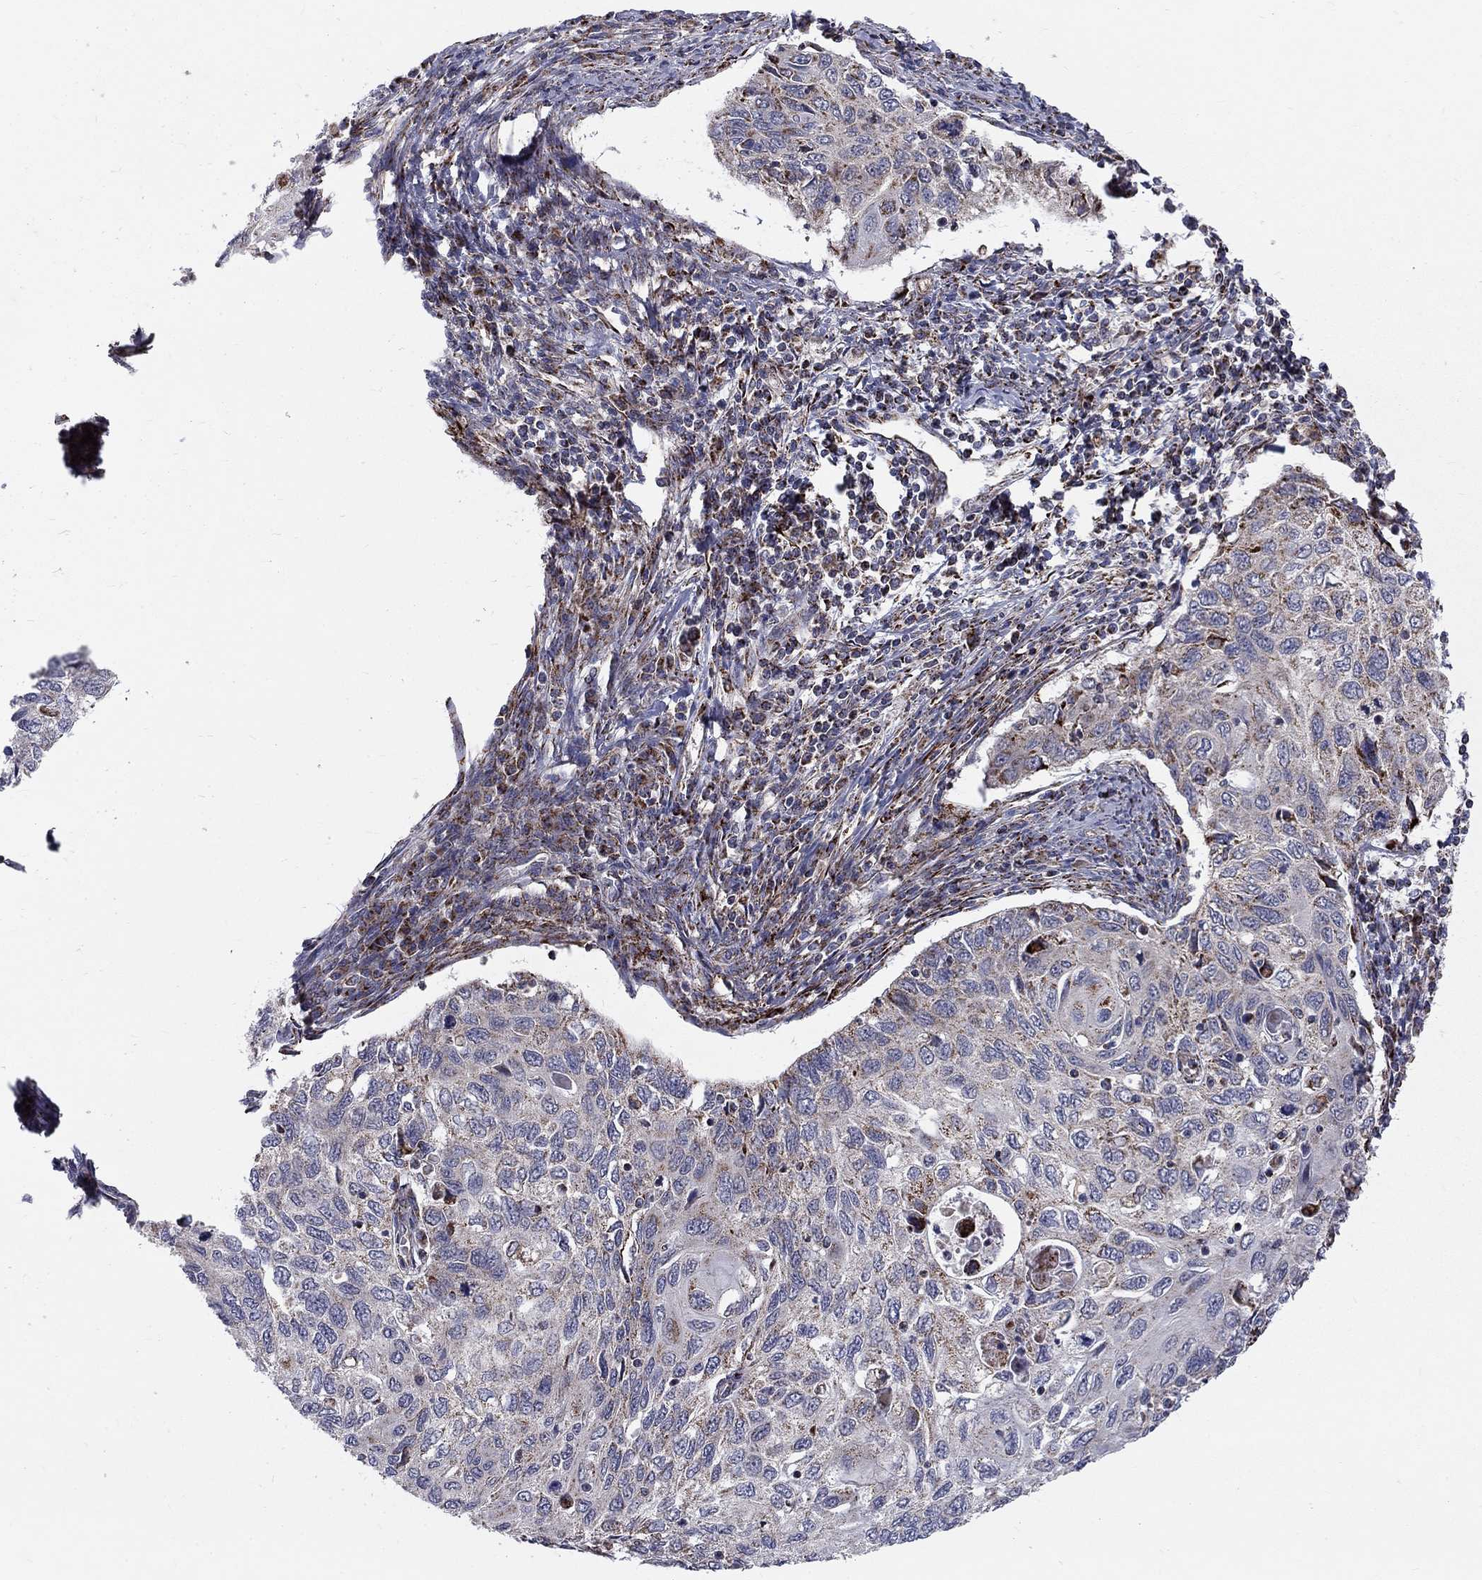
{"staining": {"intensity": "moderate", "quantity": "<25%", "location": "cytoplasmic/membranous"}, "tissue": "cervical cancer", "cell_type": "Tumor cells", "image_type": "cancer", "snomed": [{"axis": "morphology", "description": "Squamous cell carcinoma, NOS"}, {"axis": "topography", "description": "Cervix"}], "caption": "Protein analysis of squamous cell carcinoma (cervical) tissue displays moderate cytoplasmic/membranous positivity in approximately <25% of tumor cells. The staining is performed using DAB brown chromogen to label protein expression. The nuclei are counter-stained blue using hematoxylin.", "gene": "ALDH1B1", "patient": {"sex": "female", "age": 70}}